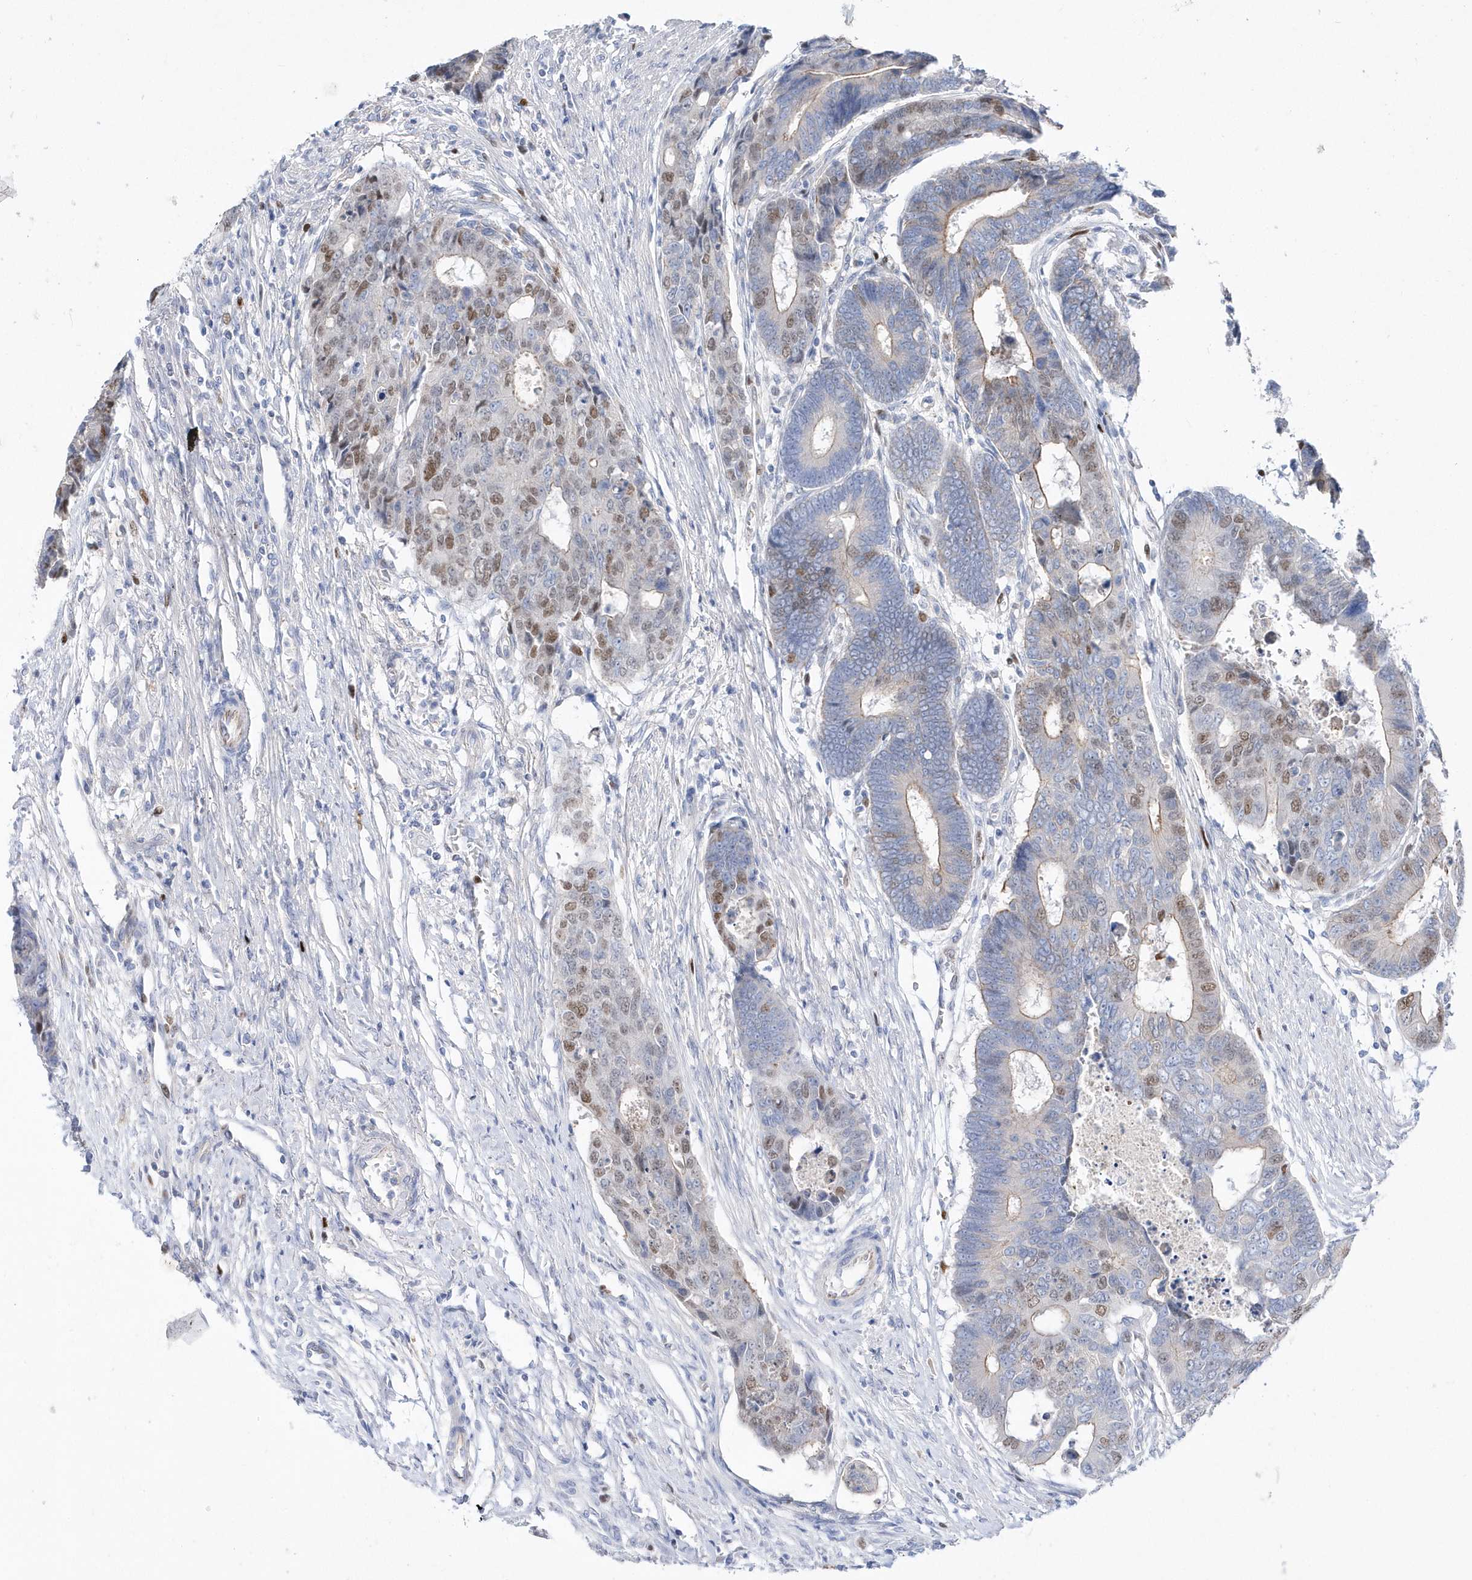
{"staining": {"intensity": "moderate", "quantity": "<25%", "location": "nuclear"}, "tissue": "colorectal cancer", "cell_type": "Tumor cells", "image_type": "cancer", "snomed": [{"axis": "morphology", "description": "Adenocarcinoma, NOS"}, {"axis": "topography", "description": "Rectum"}], "caption": "Colorectal cancer (adenocarcinoma) stained with a brown dye displays moderate nuclear positive expression in approximately <25% of tumor cells.", "gene": "TMCO6", "patient": {"sex": "male", "age": 84}}